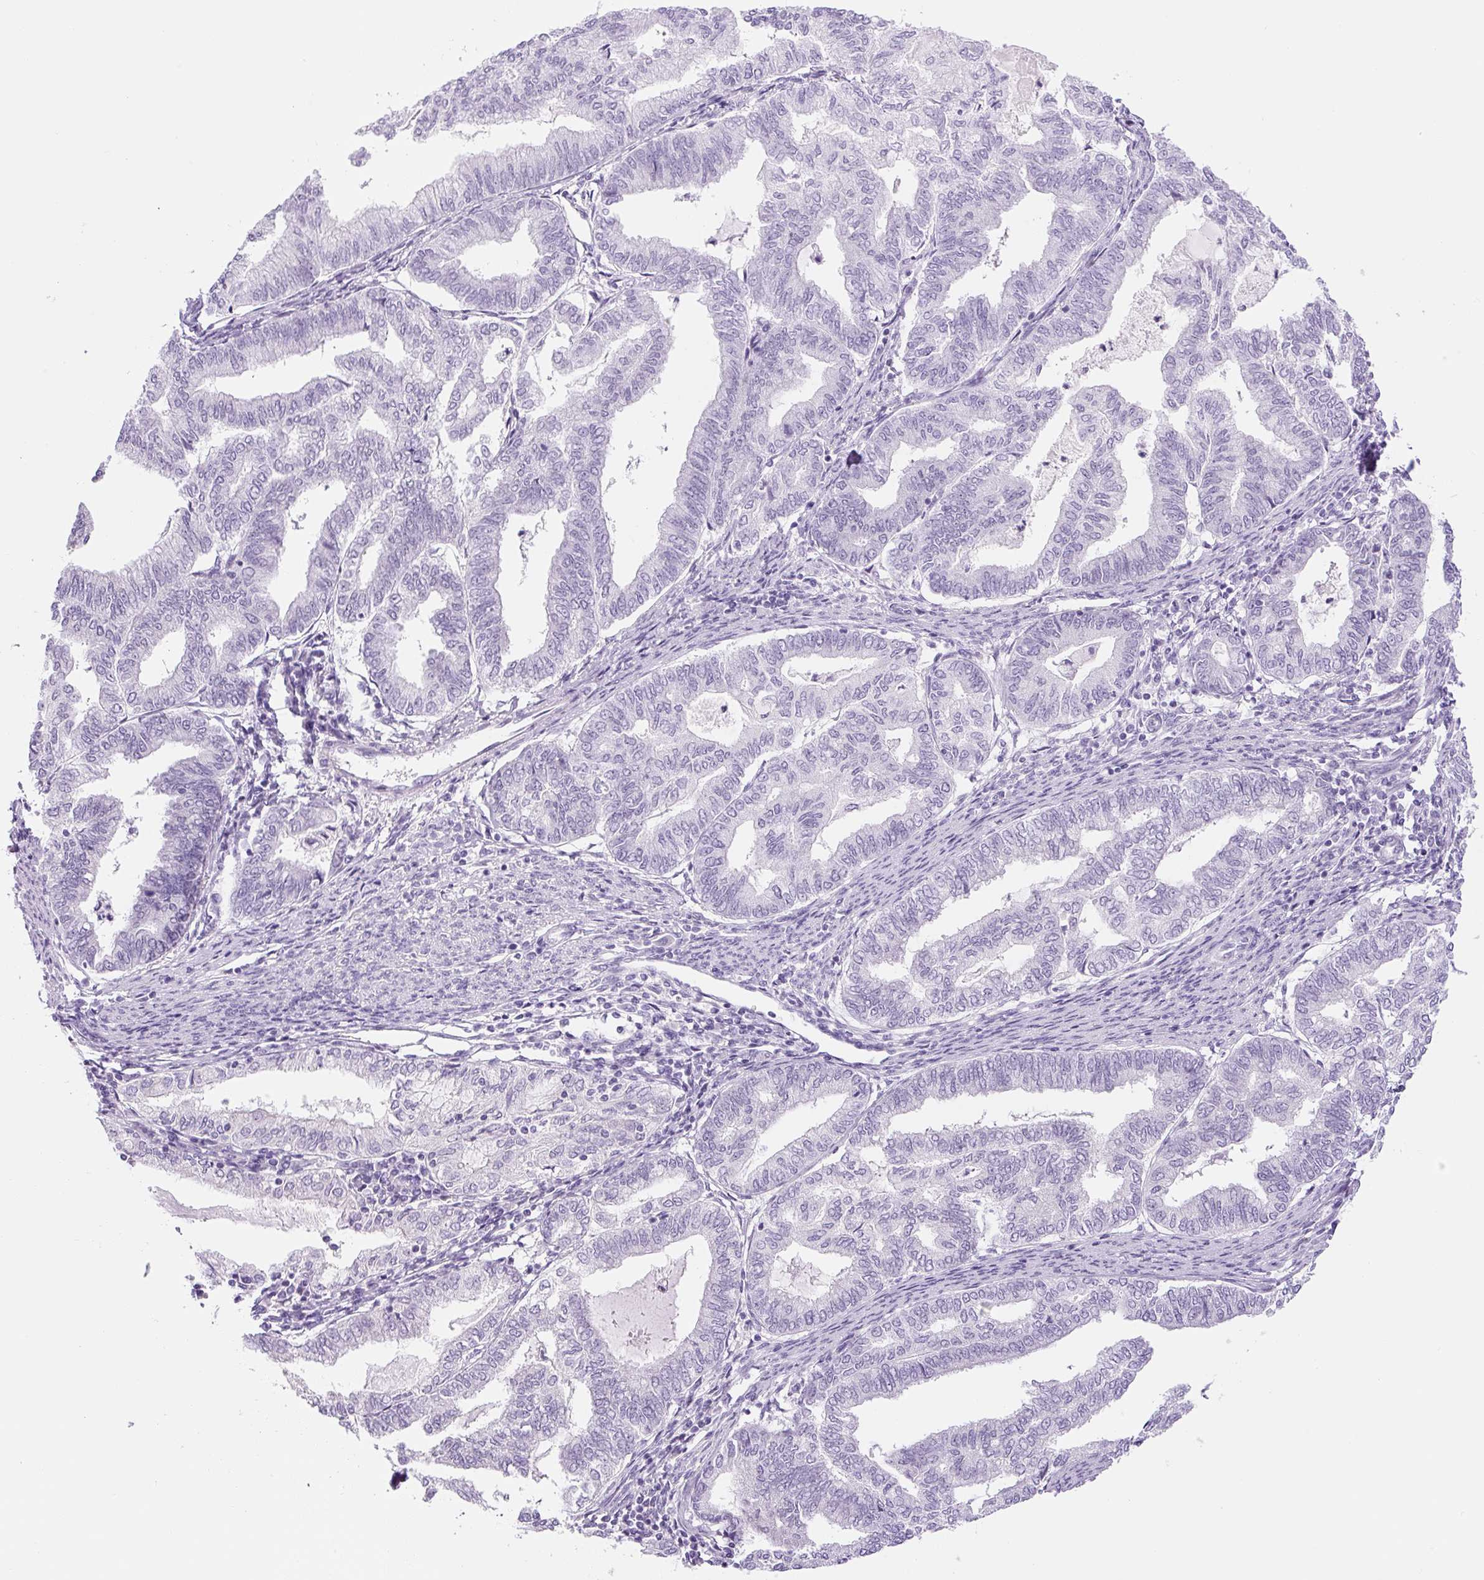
{"staining": {"intensity": "negative", "quantity": "none", "location": "none"}, "tissue": "endometrial cancer", "cell_type": "Tumor cells", "image_type": "cancer", "snomed": [{"axis": "morphology", "description": "Adenocarcinoma, NOS"}, {"axis": "topography", "description": "Endometrium"}], "caption": "Endometrial adenocarcinoma stained for a protein using immunohistochemistry exhibits no positivity tumor cells.", "gene": "TMEM151B", "patient": {"sex": "female", "age": 79}}